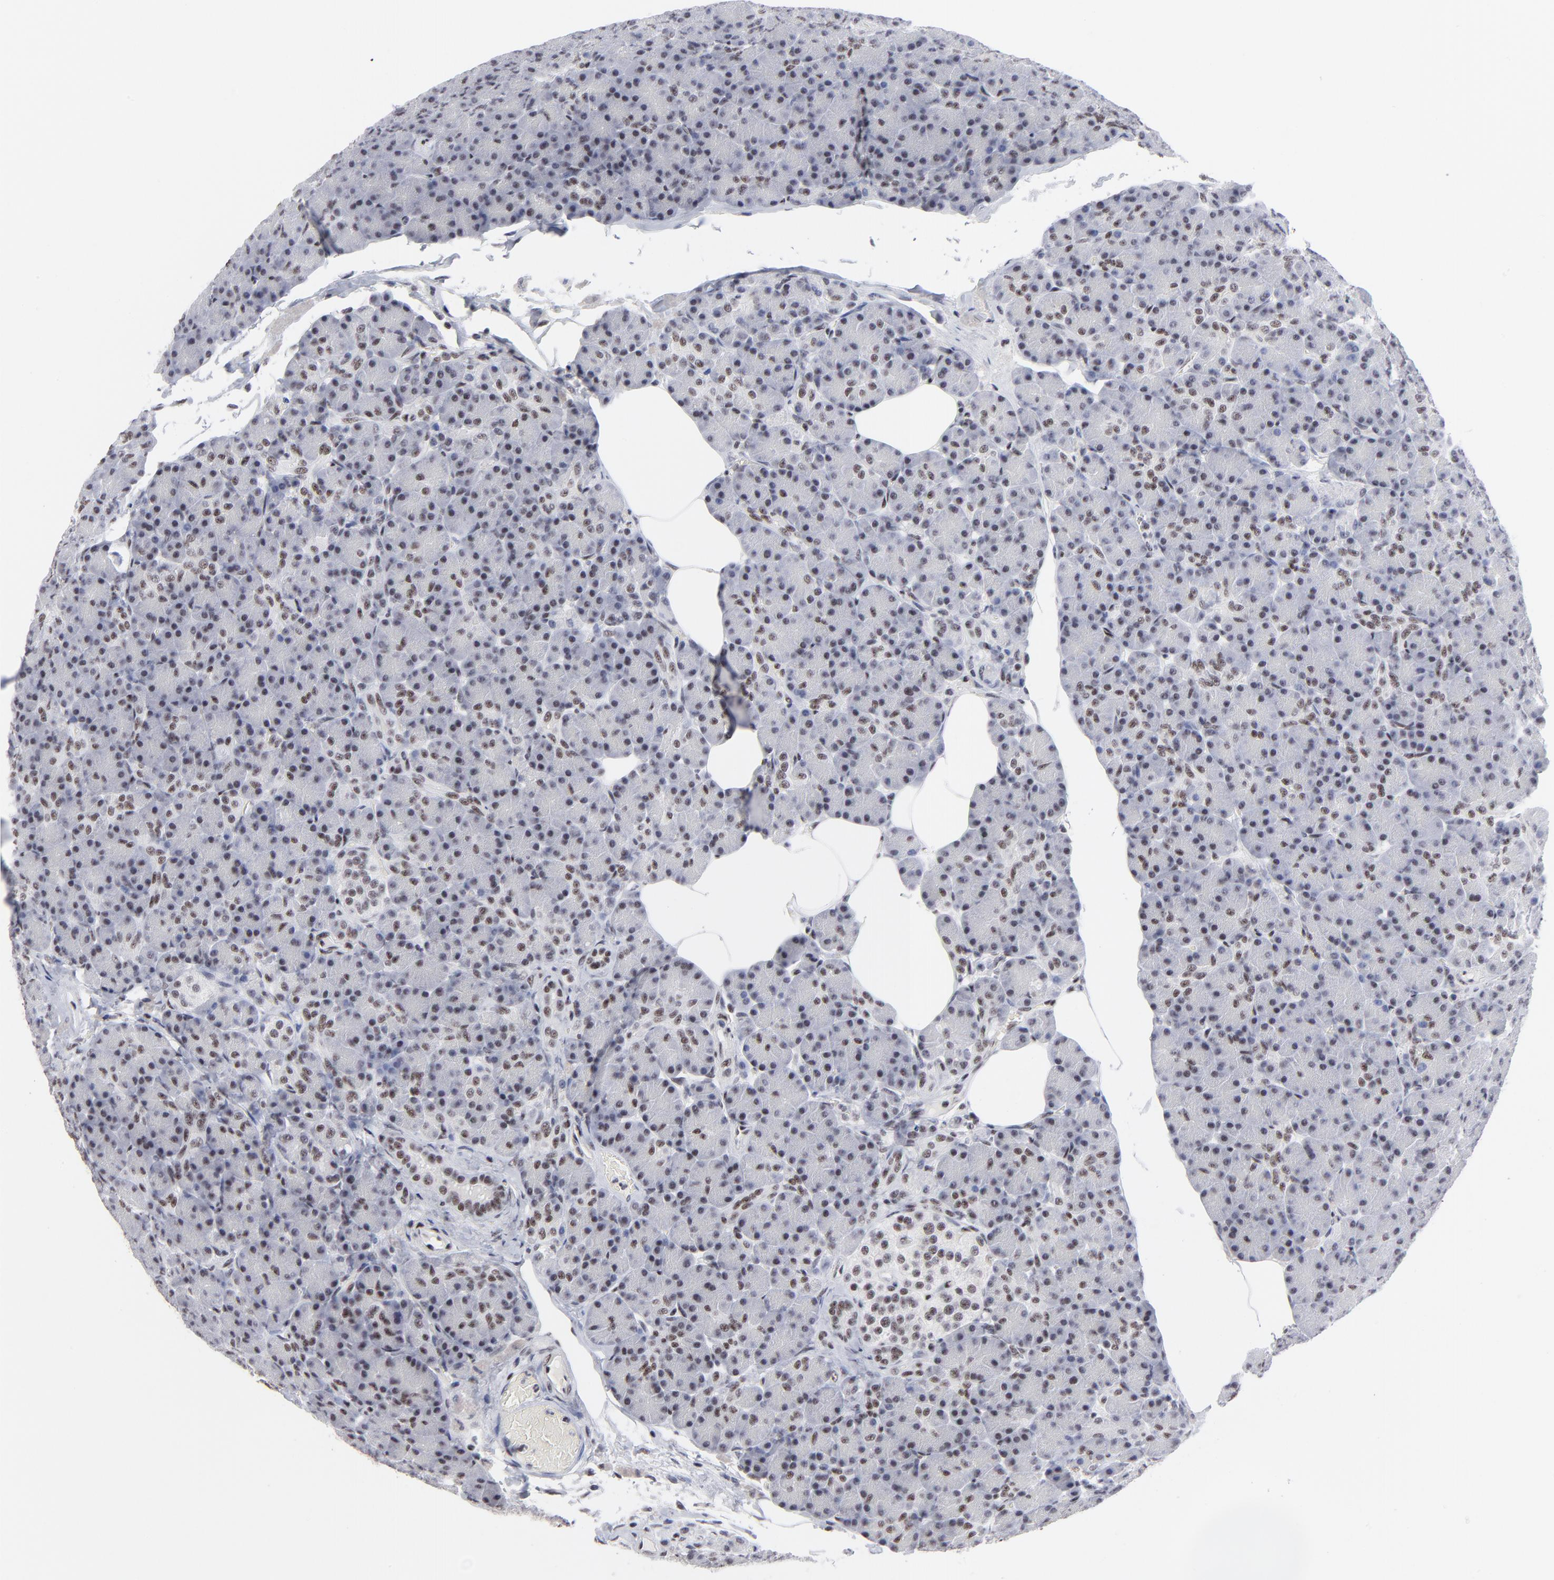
{"staining": {"intensity": "weak", "quantity": "25%-75%", "location": "nuclear"}, "tissue": "pancreas", "cell_type": "Exocrine glandular cells", "image_type": "normal", "snomed": [{"axis": "morphology", "description": "Normal tissue, NOS"}, {"axis": "topography", "description": "Pancreas"}], "caption": "High-magnification brightfield microscopy of benign pancreas stained with DAB (3,3'-diaminobenzidine) (brown) and counterstained with hematoxylin (blue). exocrine glandular cells exhibit weak nuclear expression is appreciated in about25%-75% of cells.", "gene": "SP2", "patient": {"sex": "female", "age": 43}}